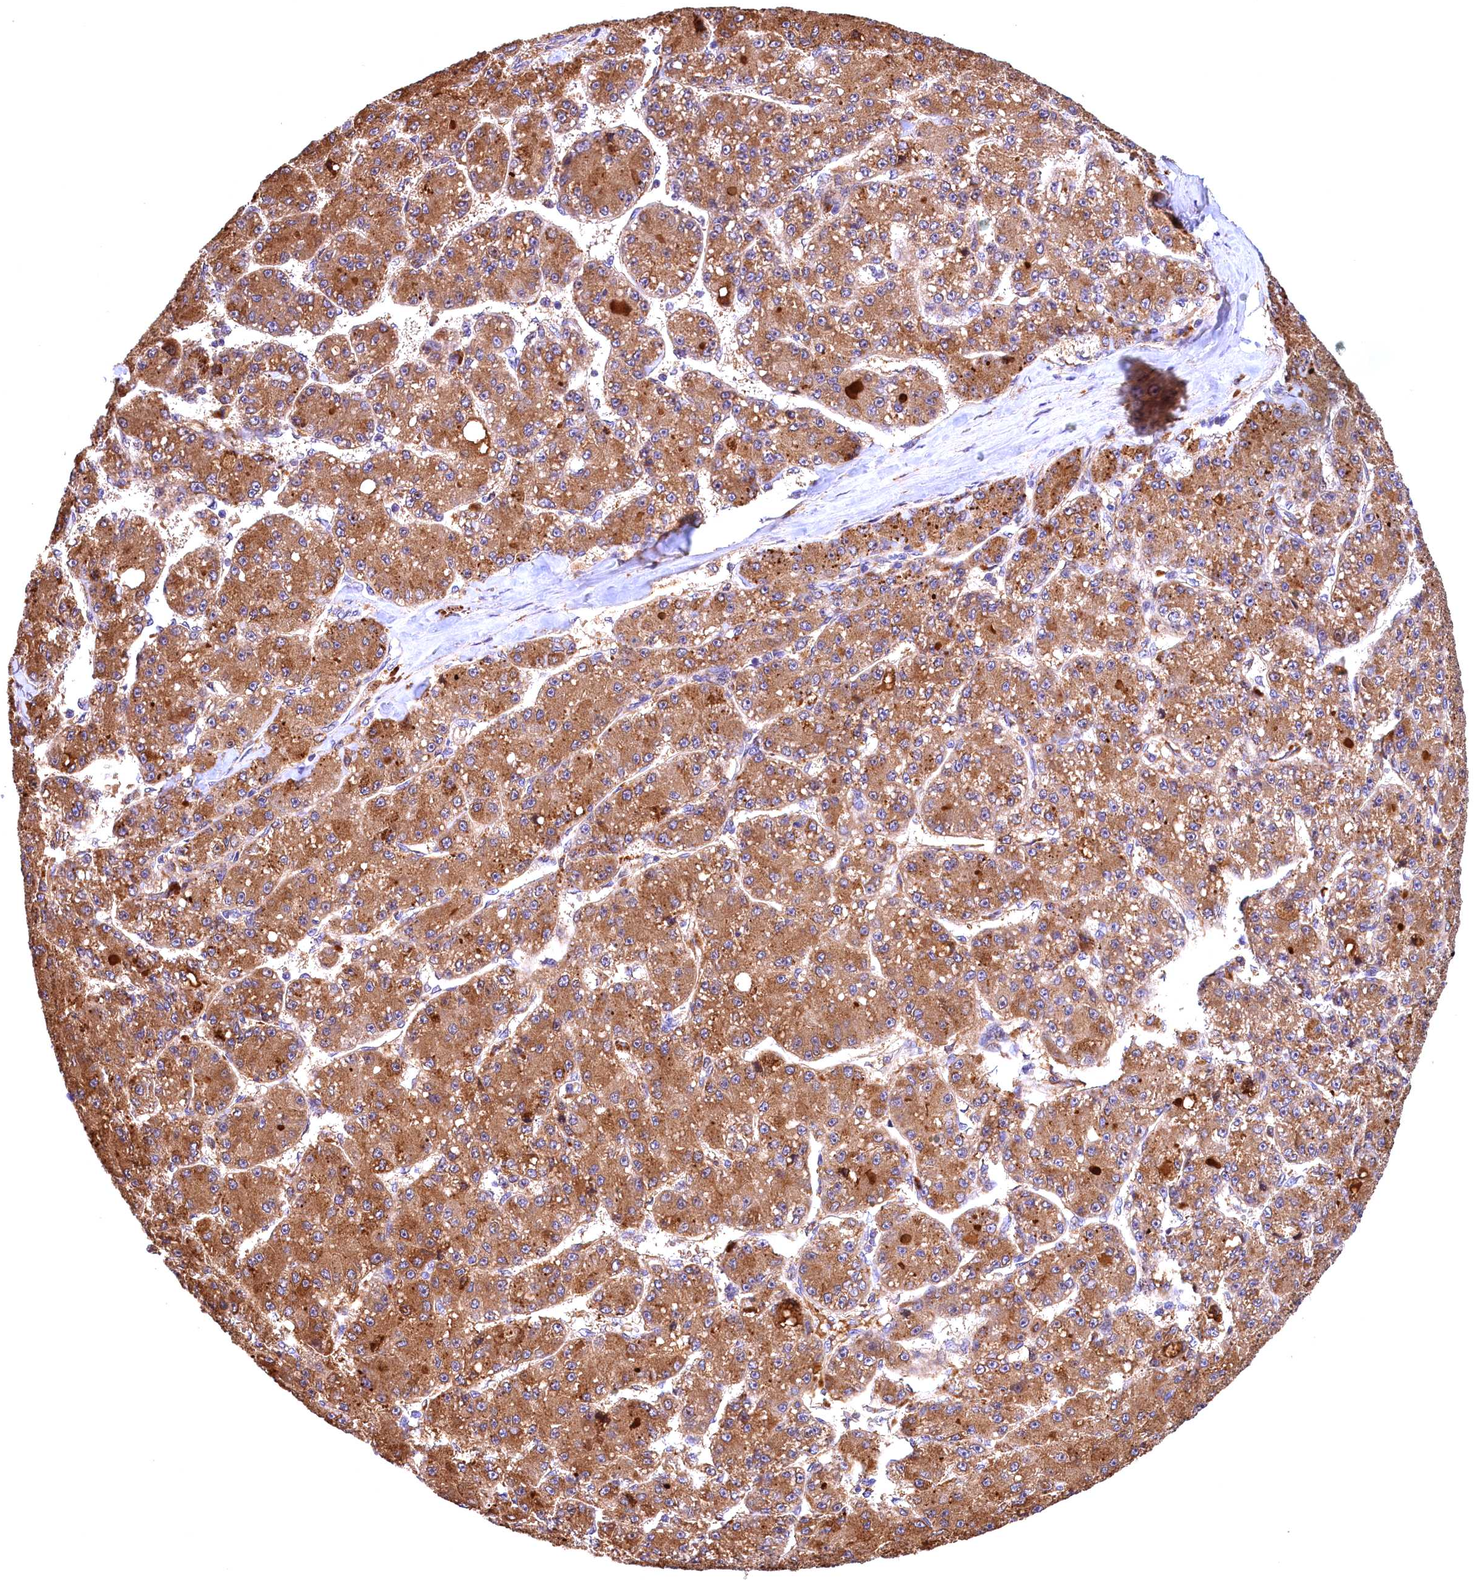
{"staining": {"intensity": "moderate", "quantity": ">75%", "location": "cytoplasmic/membranous"}, "tissue": "liver cancer", "cell_type": "Tumor cells", "image_type": "cancer", "snomed": [{"axis": "morphology", "description": "Carcinoma, Hepatocellular, NOS"}, {"axis": "topography", "description": "Liver"}], "caption": "Approximately >75% of tumor cells in liver cancer demonstrate moderate cytoplasmic/membranous protein expression as visualized by brown immunohistochemical staining.", "gene": "NAIP", "patient": {"sex": "male", "age": 67}}